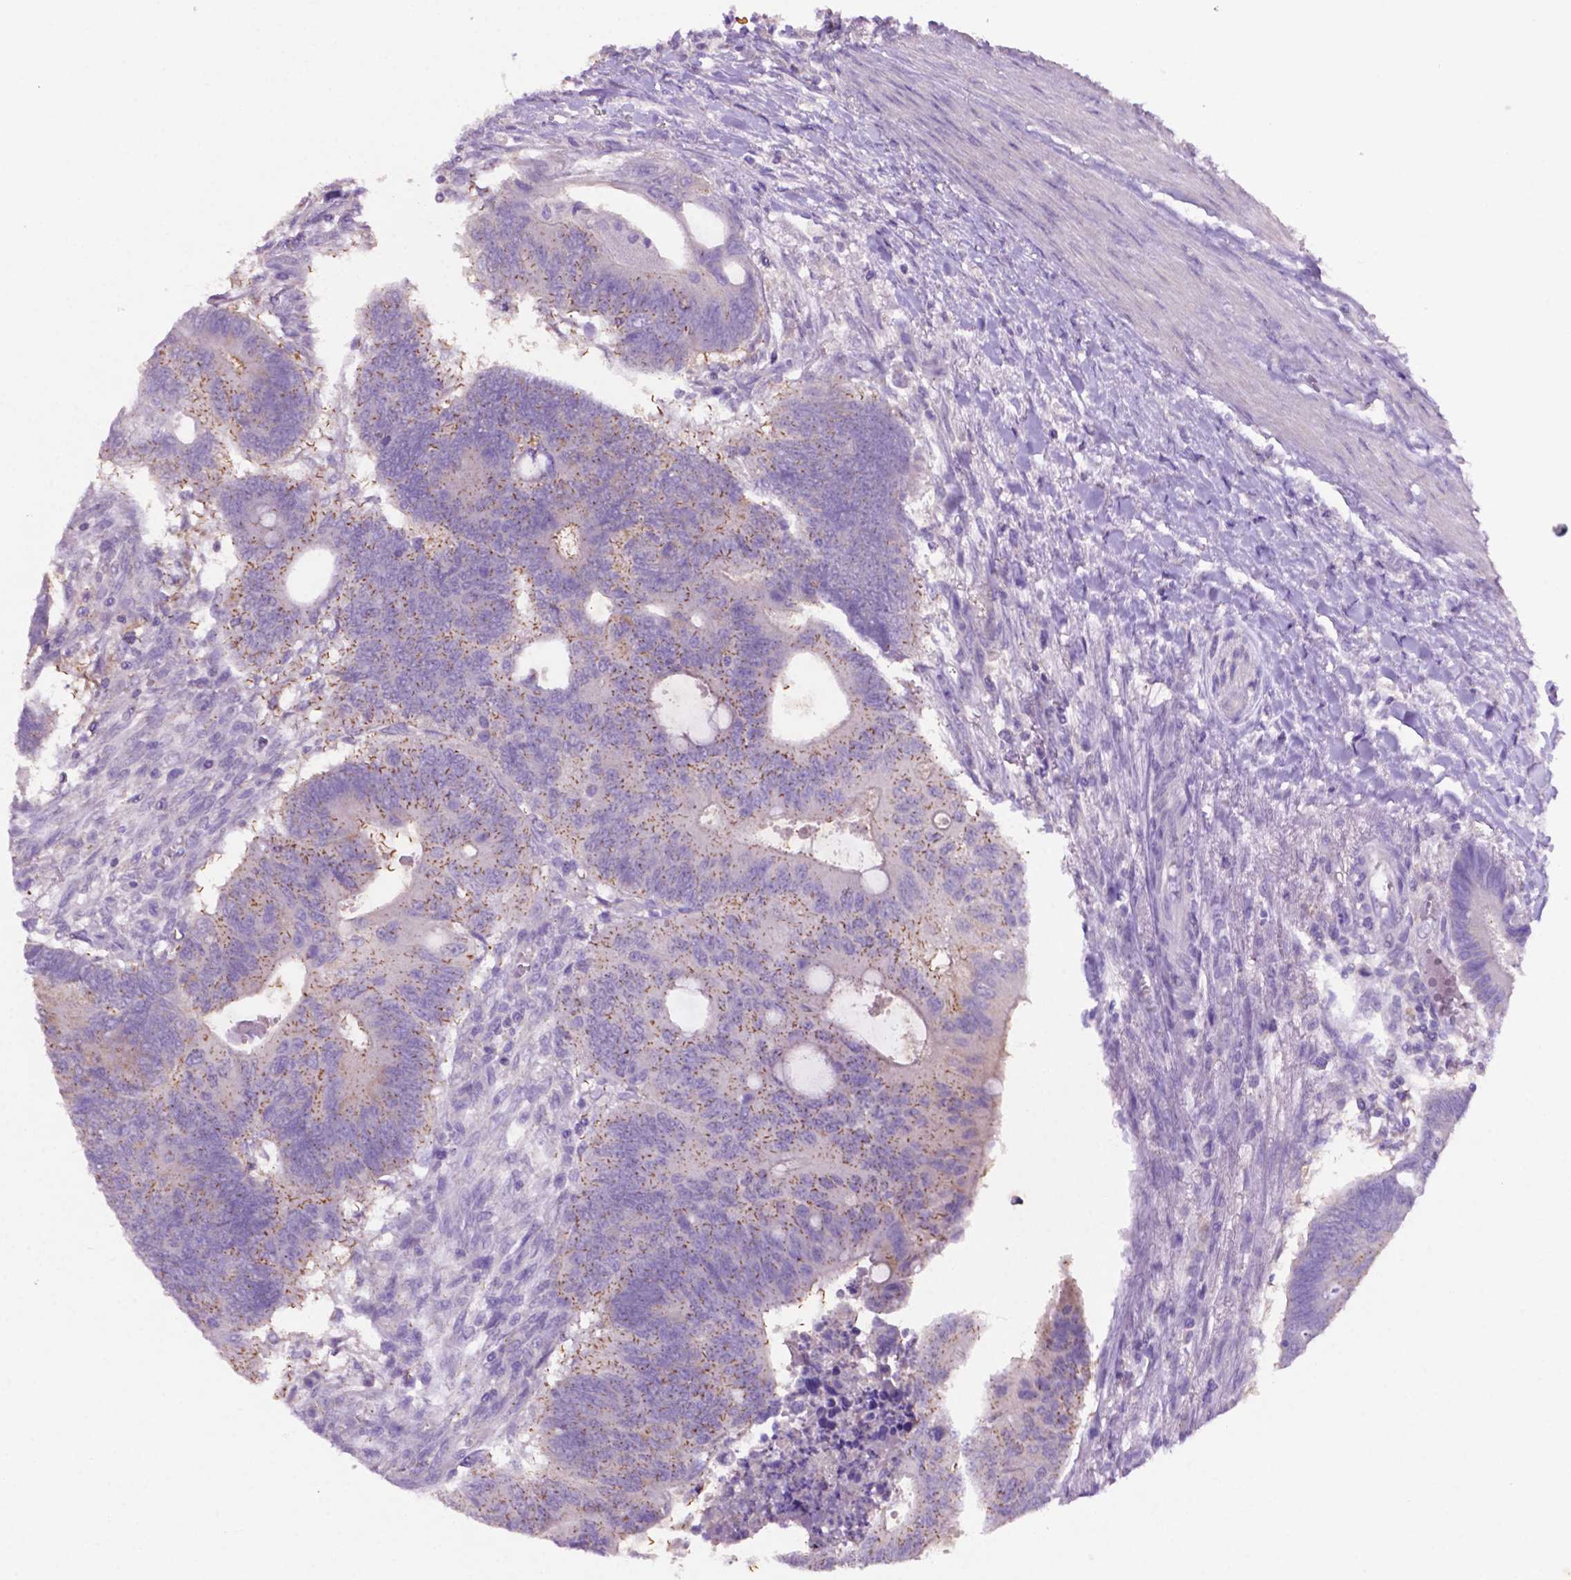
{"staining": {"intensity": "moderate", "quantity": "<25%", "location": "cytoplasmic/membranous"}, "tissue": "colorectal cancer", "cell_type": "Tumor cells", "image_type": "cancer", "snomed": [{"axis": "morphology", "description": "Adenocarcinoma, NOS"}, {"axis": "topography", "description": "Colon"}], "caption": "Immunohistochemical staining of human colorectal adenocarcinoma shows low levels of moderate cytoplasmic/membranous staining in about <25% of tumor cells.", "gene": "PRPS2", "patient": {"sex": "male", "age": 65}}